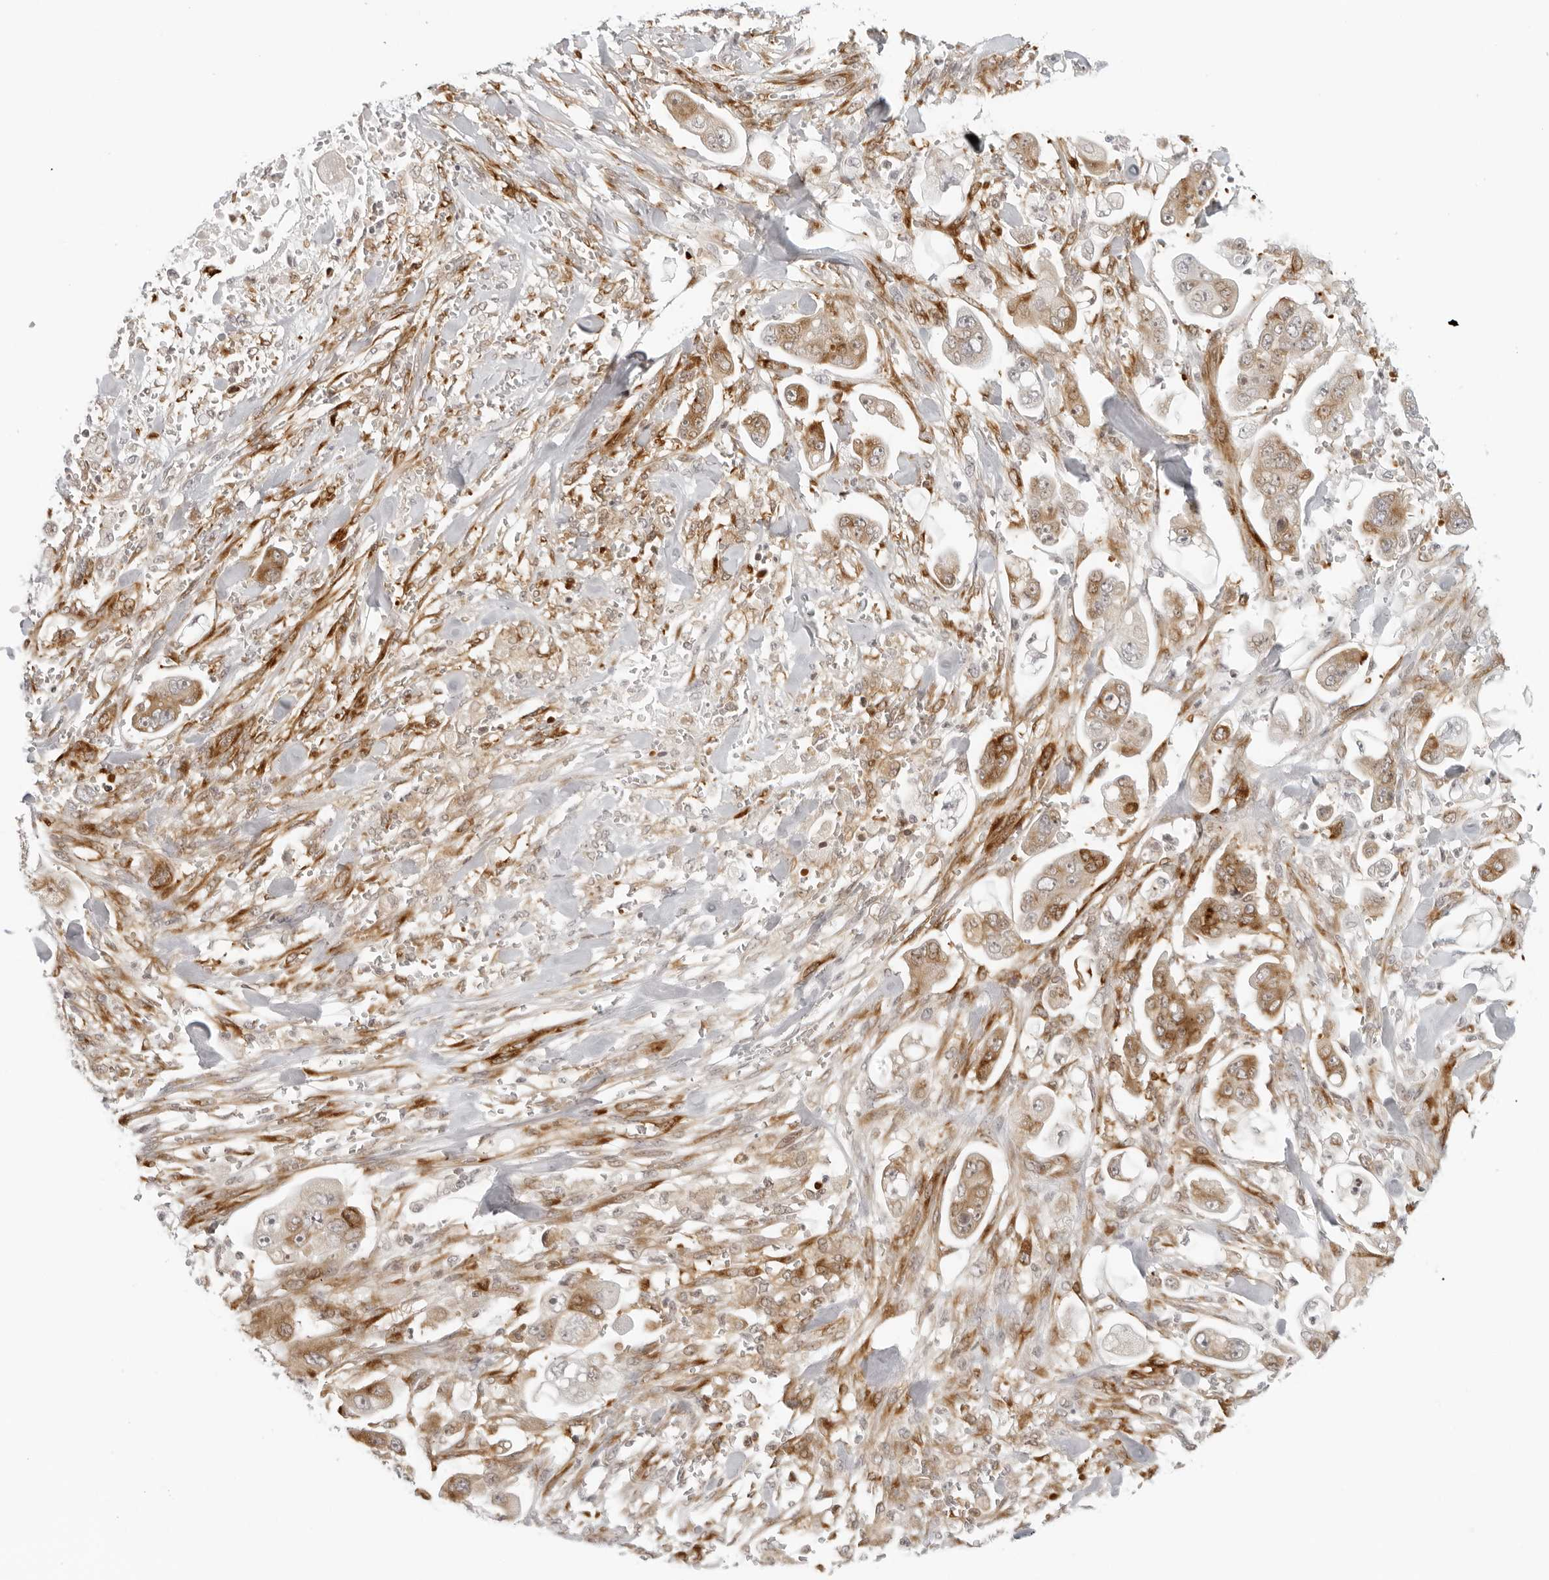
{"staining": {"intensity": "moderate", "quantity": ">75%", "location": "cytoplasmic/membranous"}, "tissue": "stomach cancer", "cell_type": "Tumor cells", "image_type": "cancer", "snomed": [{"axis": "morphology", "description": "Adenocarcinoma, NOS"}, {"axis": "topography", "description": "Stomach"}], "caption": "Immunohistochemical staining of human stomach cancer (adenocarcinoma) shows medium levels of moderate cytoplasmic/membranous protein expression in approximately >75% of tumor cells. (Brightfield microscopy of DAB IHC at high magnification).", "gene": "EIF4G1", "patient": {"sex": "male", "age": 62}}